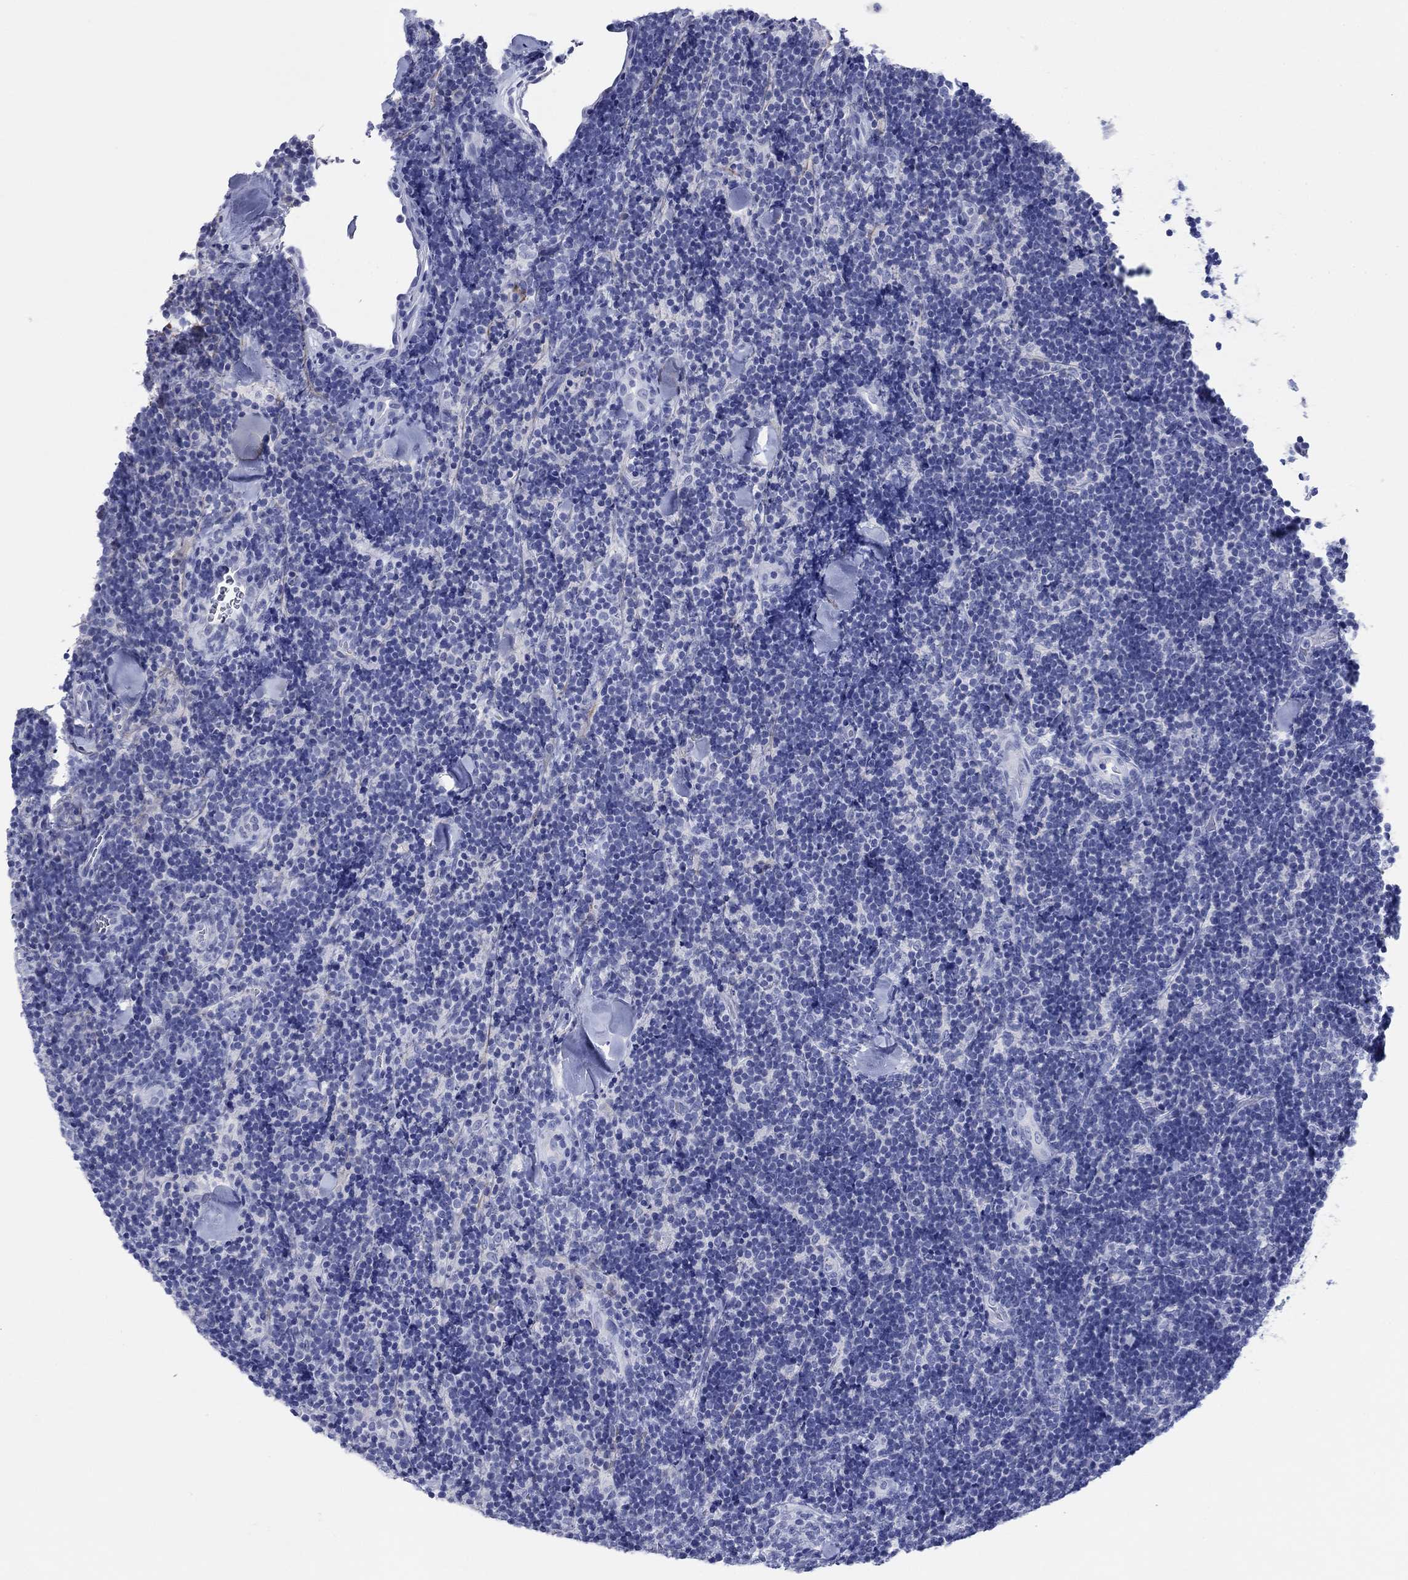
{"staining": {"intensity": "negative", "quantity": "none", "location": "none"}, "tissue": "lymphoma", "cell_type": "Tumor cells", "image_type": "cancer", "snomed": [{"axis": "morphology", "description": "Malignant lymphoma, non-Hodgkin's type, Low grade"}, {"axis": "topography", "description": "Lymph node"}], "caption": "This image is of lymphoma stained with IHC to label a protein in brown with the nuclei are counter-stained blue. There is no staining in tumor cells.", "gene": "PDYN", "patient": {"sex": "female", "age": 56}}